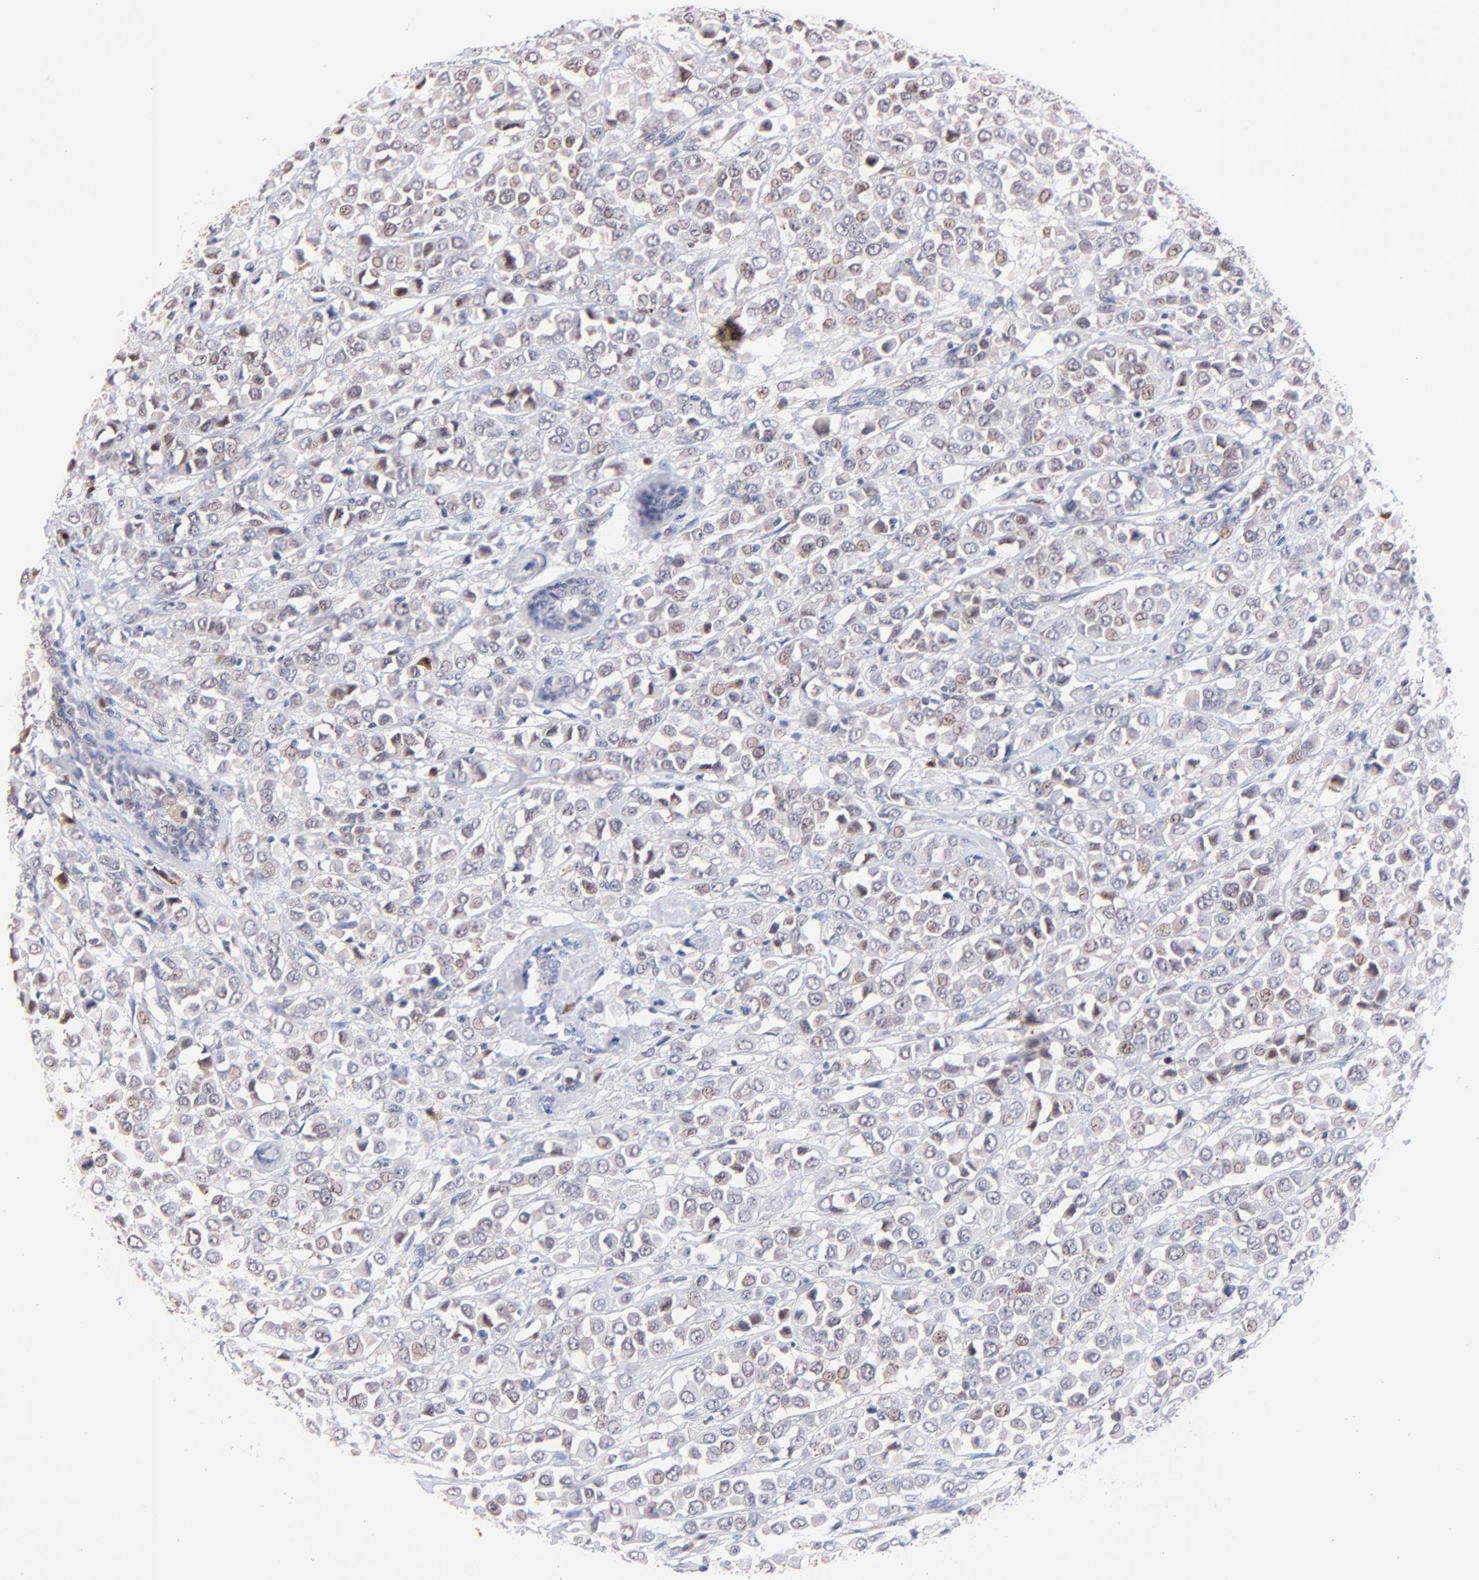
{"staining": {"intensity": "weak", "quantity": "25%-75%", "location": "cytoplasmic/membranous"}, "tissue": "breast cancer", "cell_type": "Tumor cells", "image_type": "cancer", "snomed": [{"axis": "morphology", "description": "Duct carcinoma"}, {"axis": "topography", "description": "Breast"}], "caption": "Brown immunohistochemical staining in human invasive ductal carcinoma (breast) displays weak cytoplasmic/membranous expression in approximately 25%-75% of tumor cells.", "gene": "ZNF155", "patient": {"sex": "female", "age": 61}}